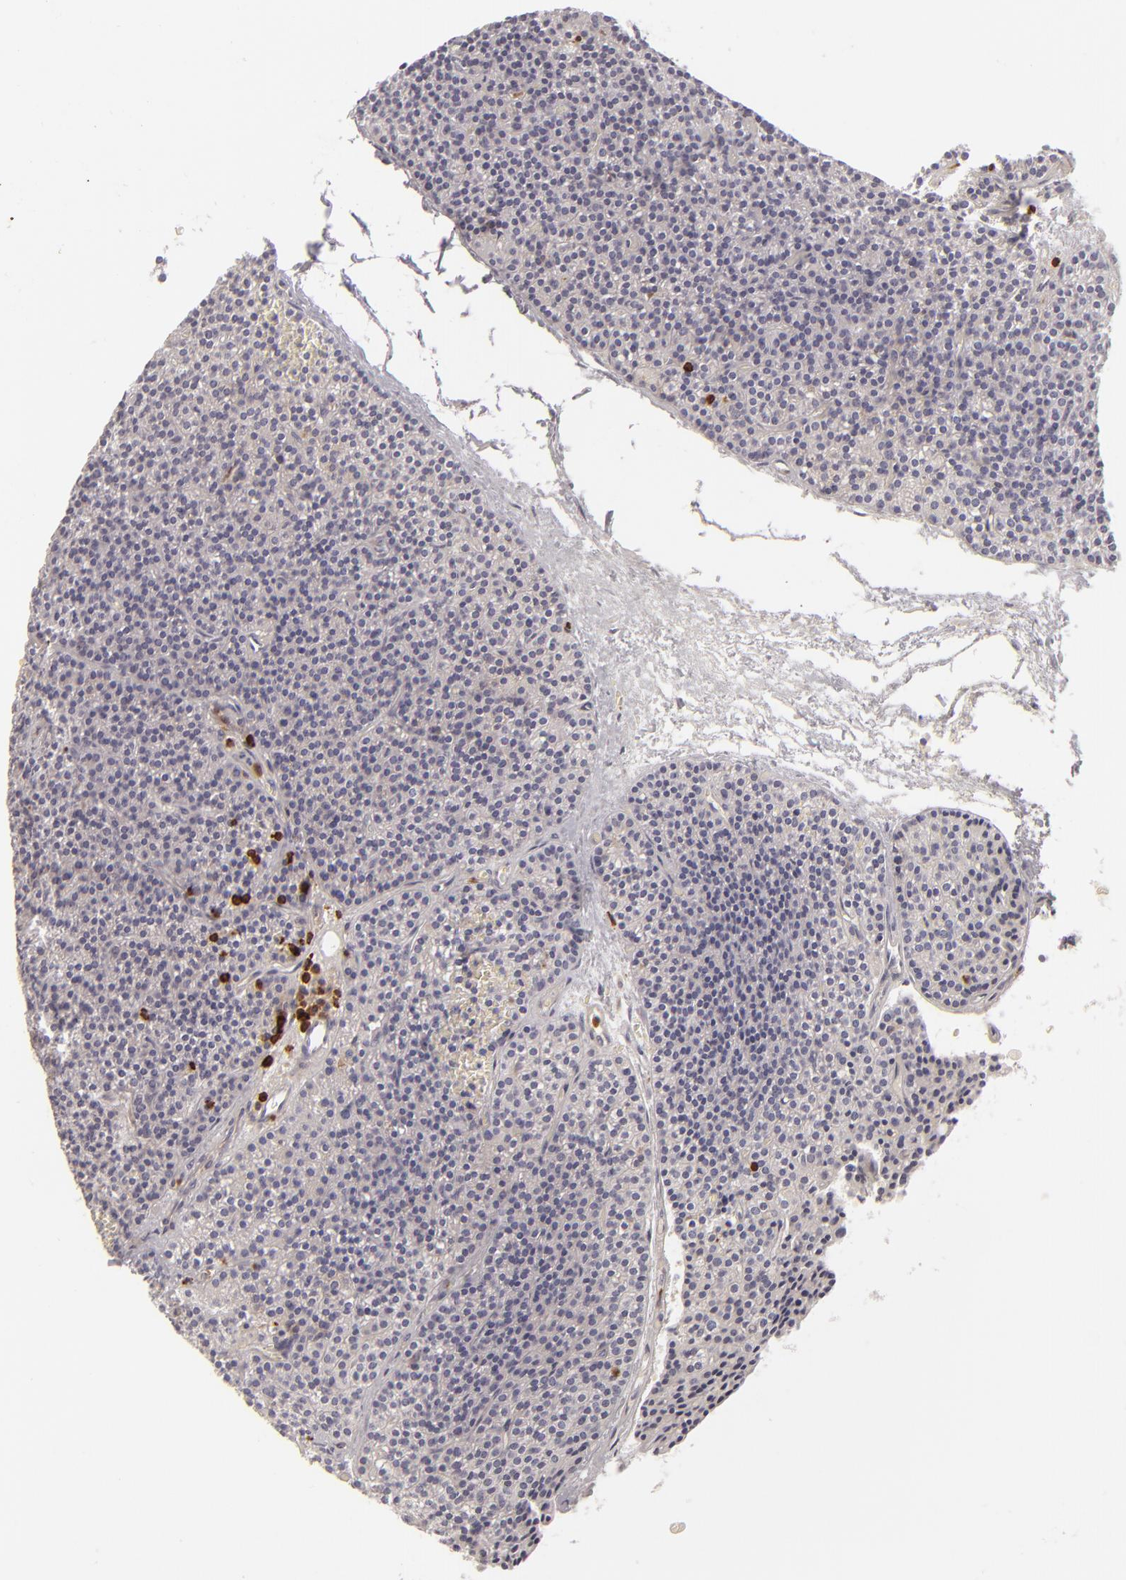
{"staining": {"intensity": "weak", "quantity": ">75%", "location": "cytoplasmic/membranous"}, "tissue": "parathyroid gland", "cell_type": "Glandular cells", "image_type": "normal", "snomed": [{"axis": "morphology", "description": "Normal tissue, NOS"}, {"axis": "topography", "description": "Parathyroid gland"}], "caption": "Immunohistochemistry of normal parathyroid gland reveals low levels of weak cytoplasmic/membranous expression in about >75% of glandular cells.", "gene": "APOBEC3G", "patient": {"sex": "male", "age": 57}}